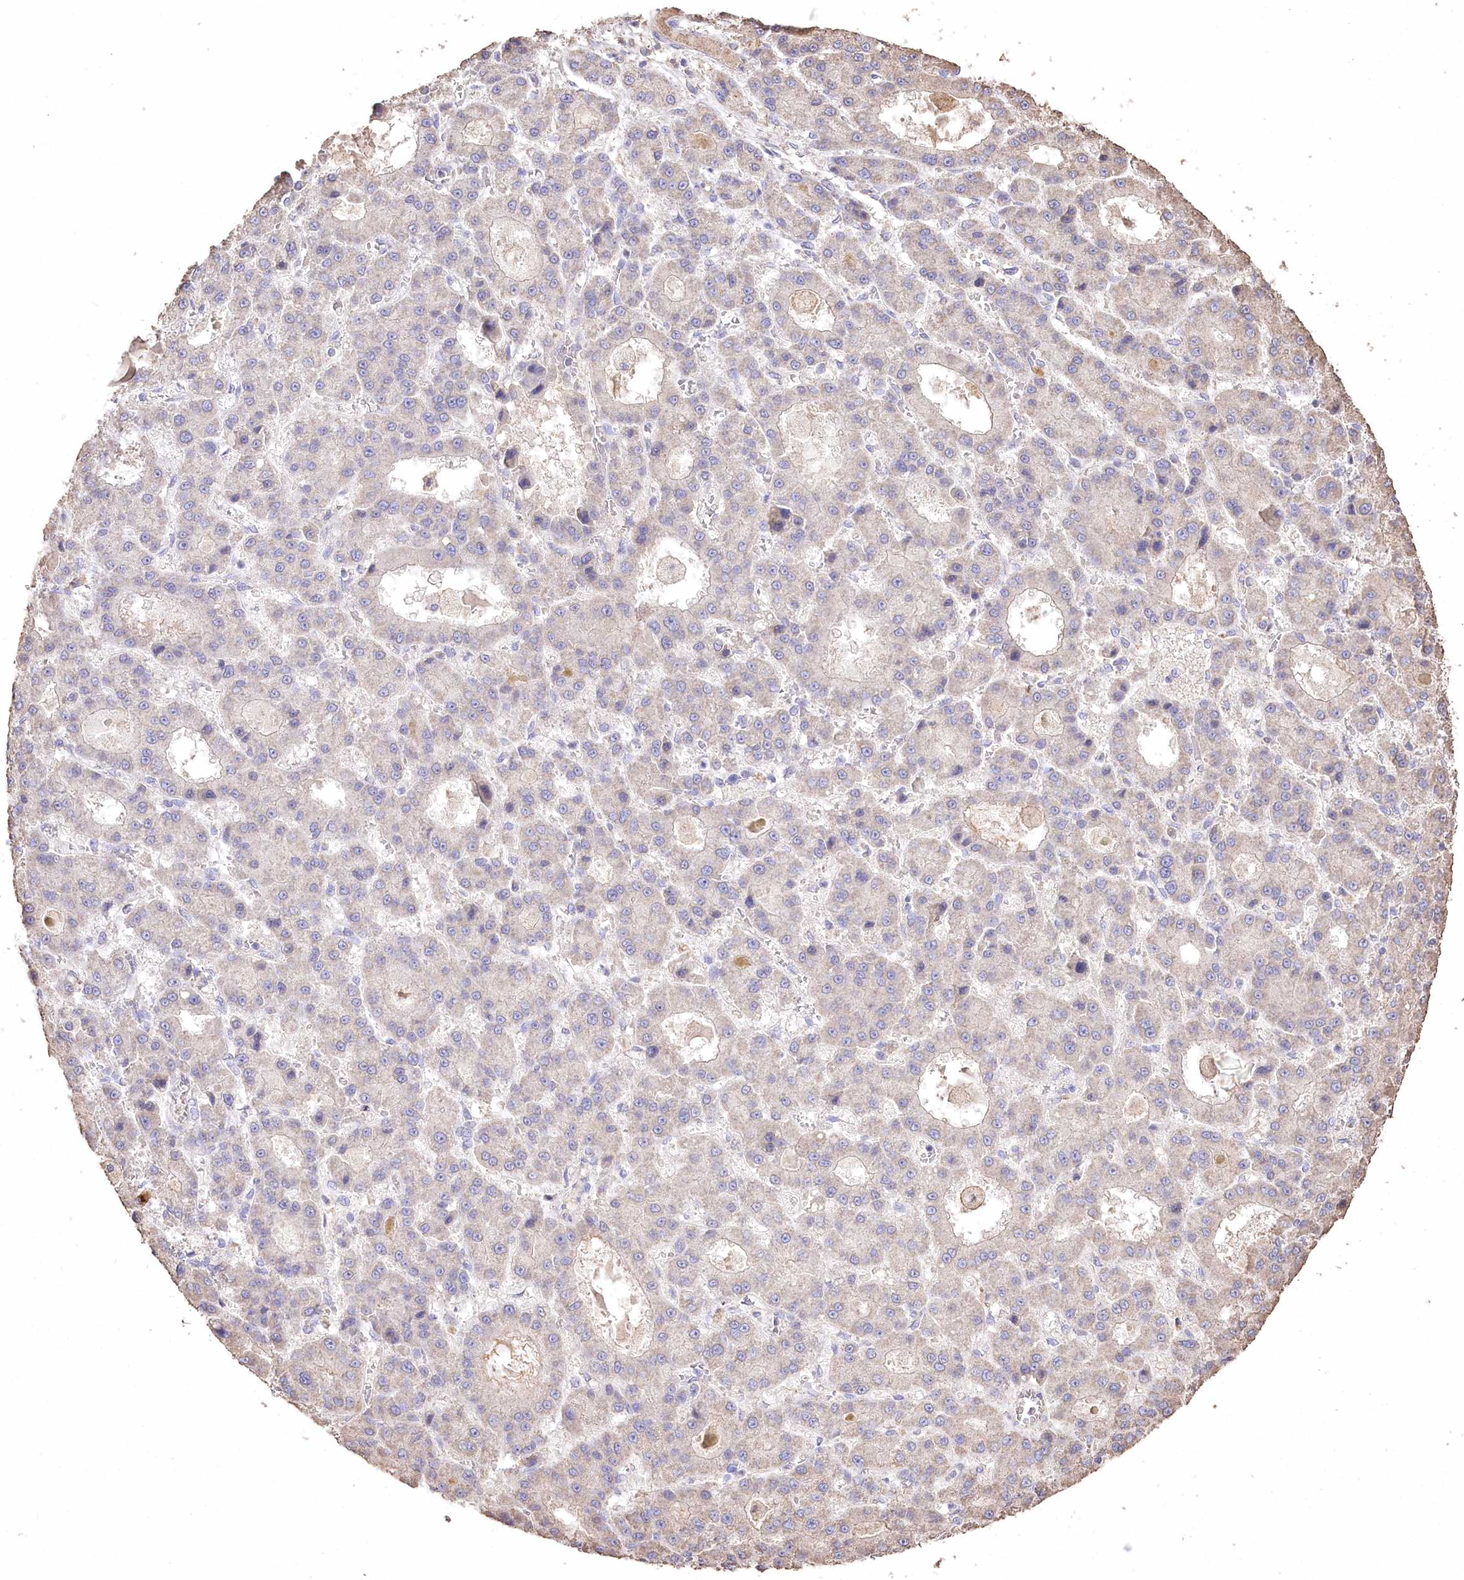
{"staining": {"intensity": "negative", "quantity": "none", "location": "none"}, "tissue": "liver cancer", "cell_type": "Tumor cells", "image_type": "cancer", "snomed": [{"axis": "morphology", "description": "Carcinoma, Hepatocellular, NOS"}, {"axis": "topography", "description": "Liver"}], "caption": "The immunohistochemistry (IHC) image has no significant positivity in tumor cells of liver cancer (hepatocellular carcinoma) tissue.", "gene": "IREB2", "patient": {"sex": "male", "age": 70}}